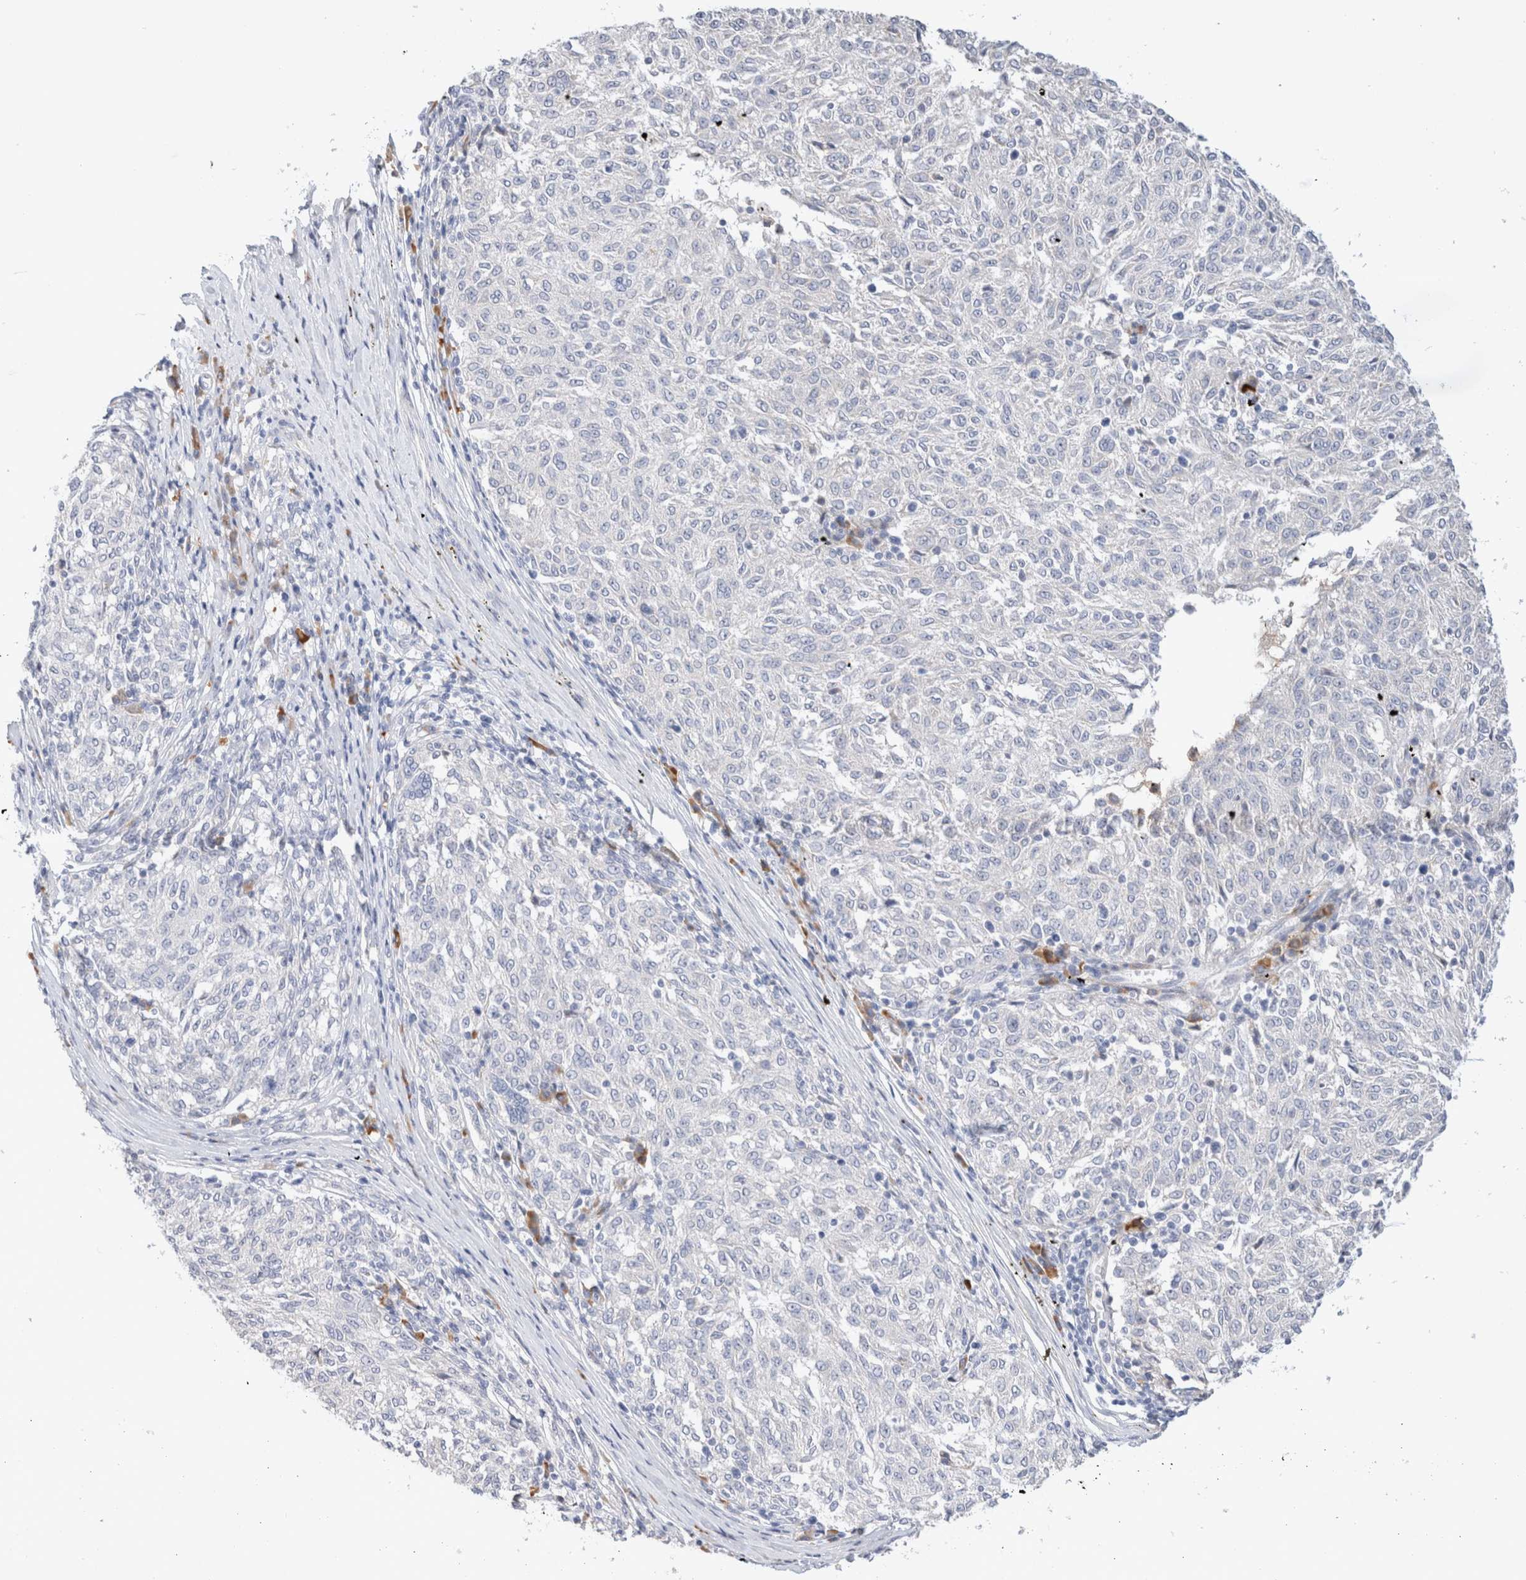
{"staining": {"intensity": "negative", "quantity": "none", "location": "none"}, "tissue": "melanoma", "cell_type": "Tumor cells", "image_type": "cancer", "snomed": [{"axis": "morphology", "description": "Malignant melanoma, NOS"}, {"axis": "topography", "description": "Skin"}], "caption": "An IHC photomicrograph of malignant melanoma is shown. There is no staining in tumor cells of malignant melanoma.", "gene": "GADD45G", "patient": {"sex": "female", "age": 72}}